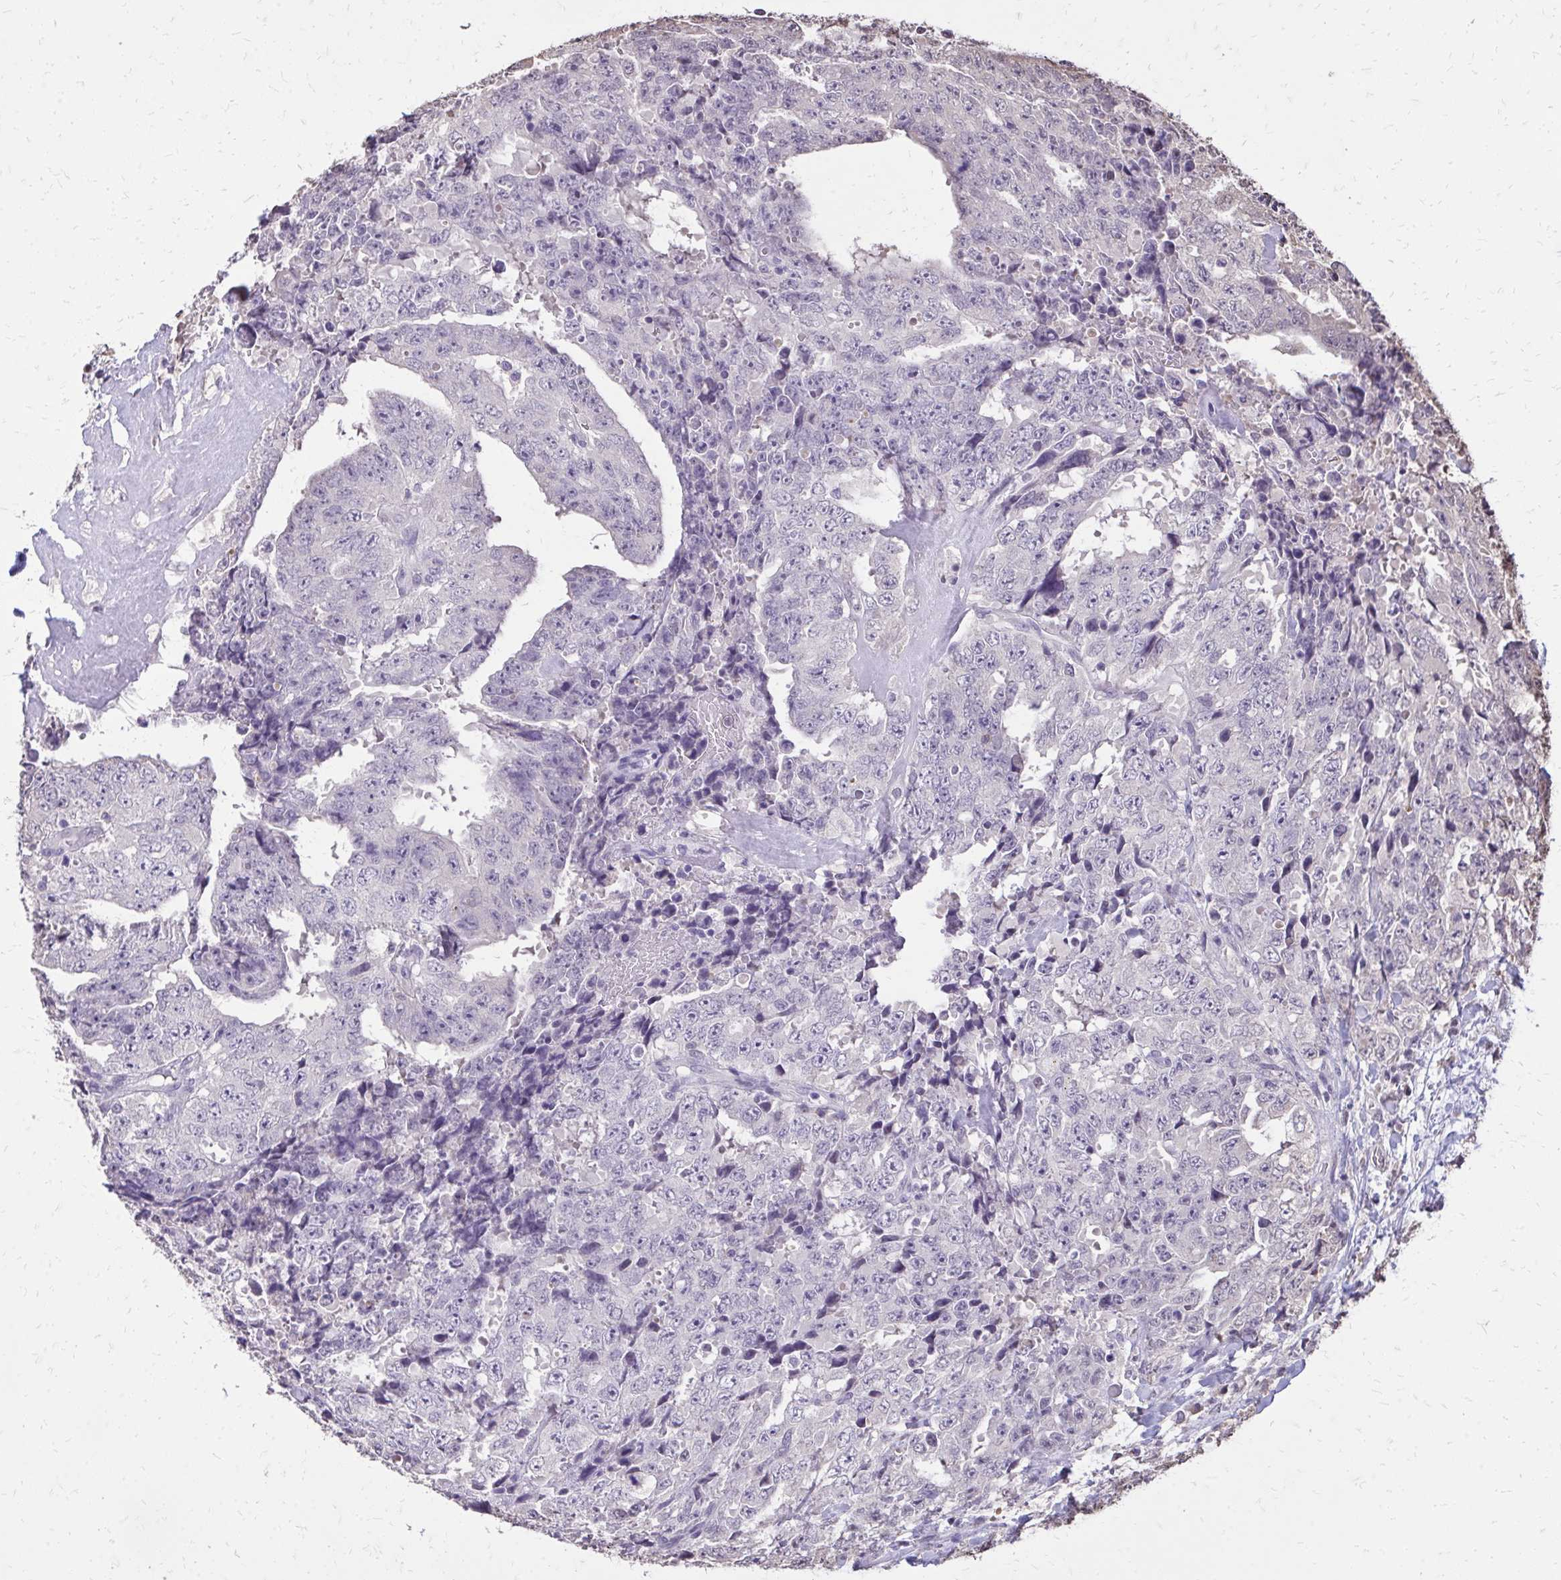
{"staining": {"intensity": "negative", "quantity": "none", "location": "none"}, "tissue": "testis cancer", "cell_type": "Tumor cells", "image_type": "cancer", "snomed": [{"axis": "morphology", "description": "Carcinoma, Embryonal, NOS"}, {"axis": "topography", "description": "Testis"}], "caption": "A histopathology image of testis cancer (embryonal carcinoma) stained for a protein displays no brown staining in tumor cells.", "gene": "AKAP5", "patient": {"sex": "male", "age": 24}}